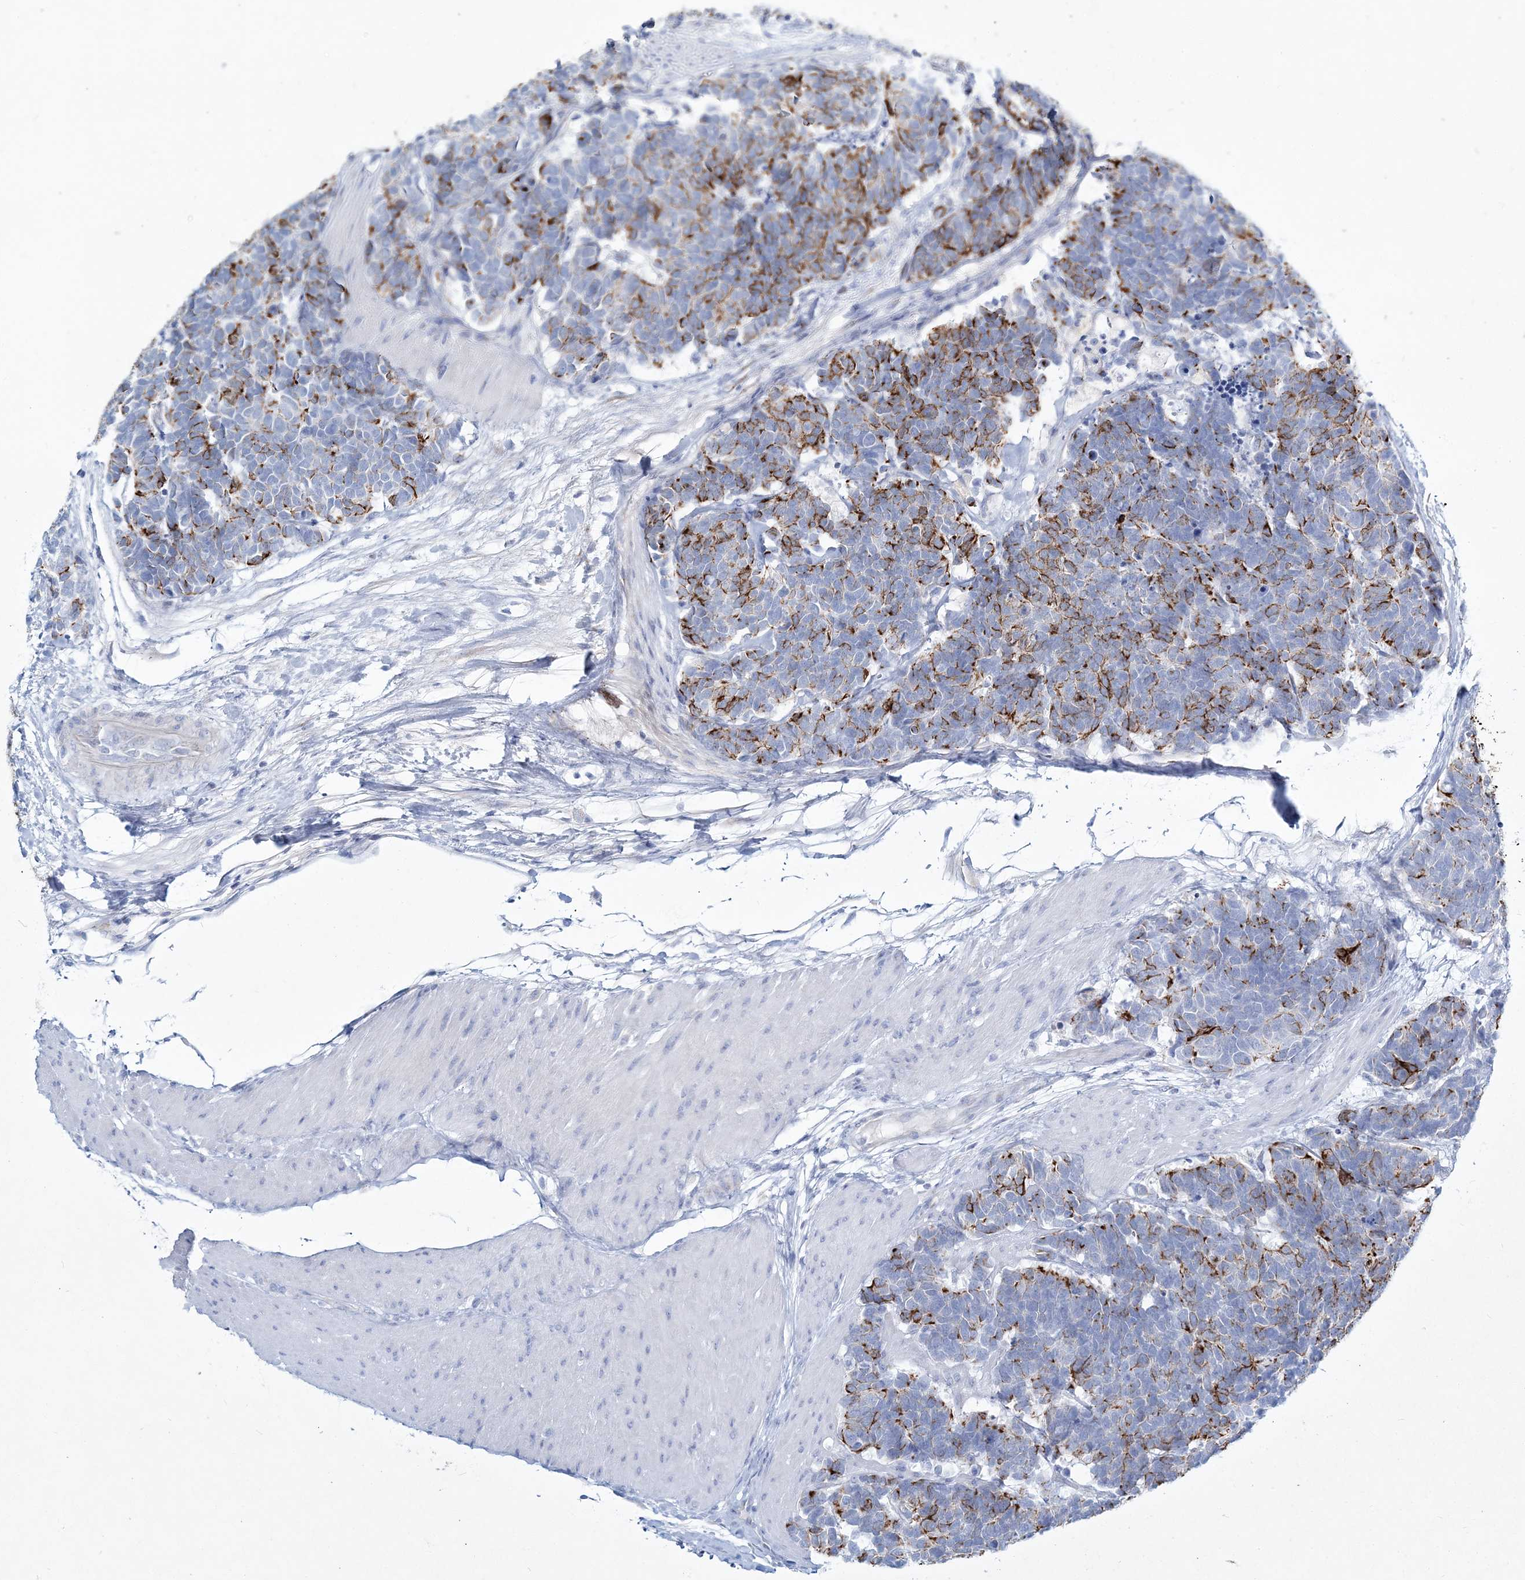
{"staining": {"intensity": "moderate", "quantity": "25%-75%", "location": "cytoplasmic/membranous"}, "tissue": "carcinoid", "cell_type": "Tumor cells", "image_type": "cancer", "snomed": [{"axis": "morphology", "description": "Carcinoma, NOS"}, {"axis": "morphology", "description": "Carcinoid, malignant, NOS"}, {"axis": "topography", "description": "Urinary bladder"}], "caption": "Immunohistochemical staining of carcinoma demonstrates moderate cytoplasmic/membranous protein staining in approximately 25%-75% of tumor cells.", "gene": "ADGRL1", "patient": {"sex": "male", "age": 57}}